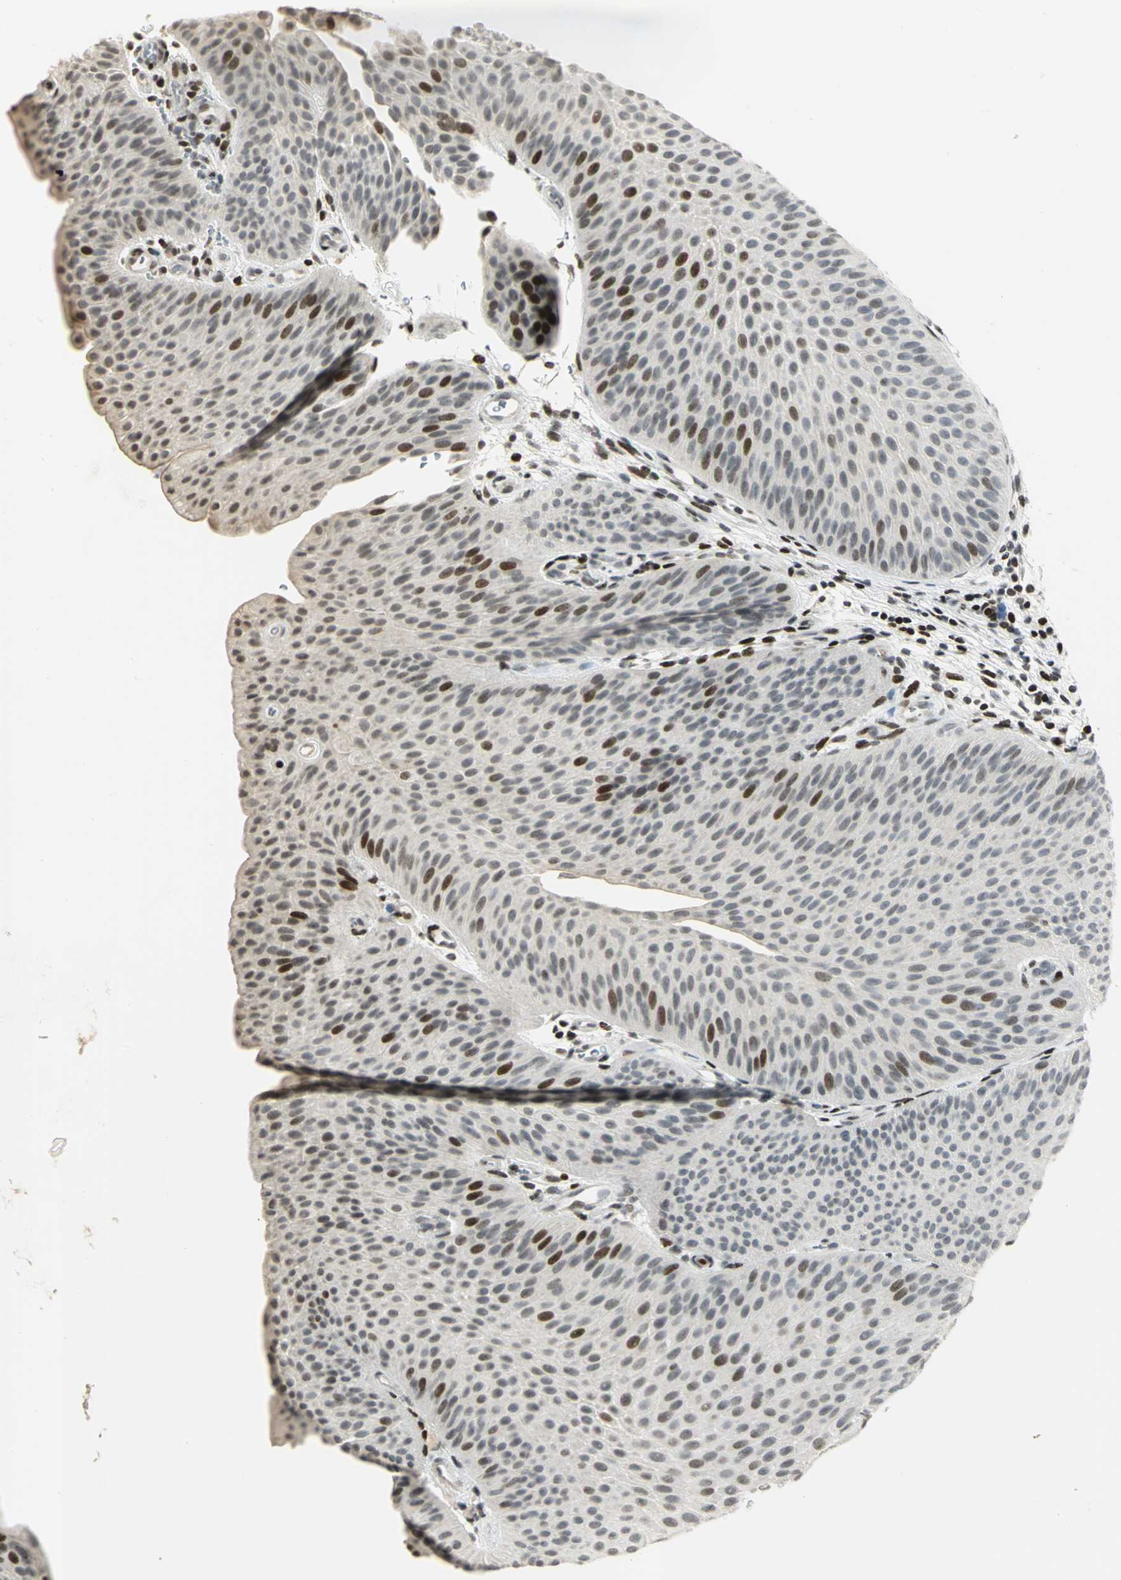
{"staining": {"intensity": "strong", "quantity": "<25%", "location": "nuclear"}, "tissue": "urothelial cancer", "cell_type": "Tumor cells", "image_type": "cancer", "snomed": [{"axis": "morphology", "description": "Urothelial carcinoma, Low grade"}, {"axis": "topography", "description": "Urinary bladder"}], "caption": "Brown immunohistochemical staining in human urothelial carcinoma (low-grade) displays strong nuclear expression in about <25% of tumor cells.", "gene": "KDM1A", "patient": {"sex": "female", "age": 60}}